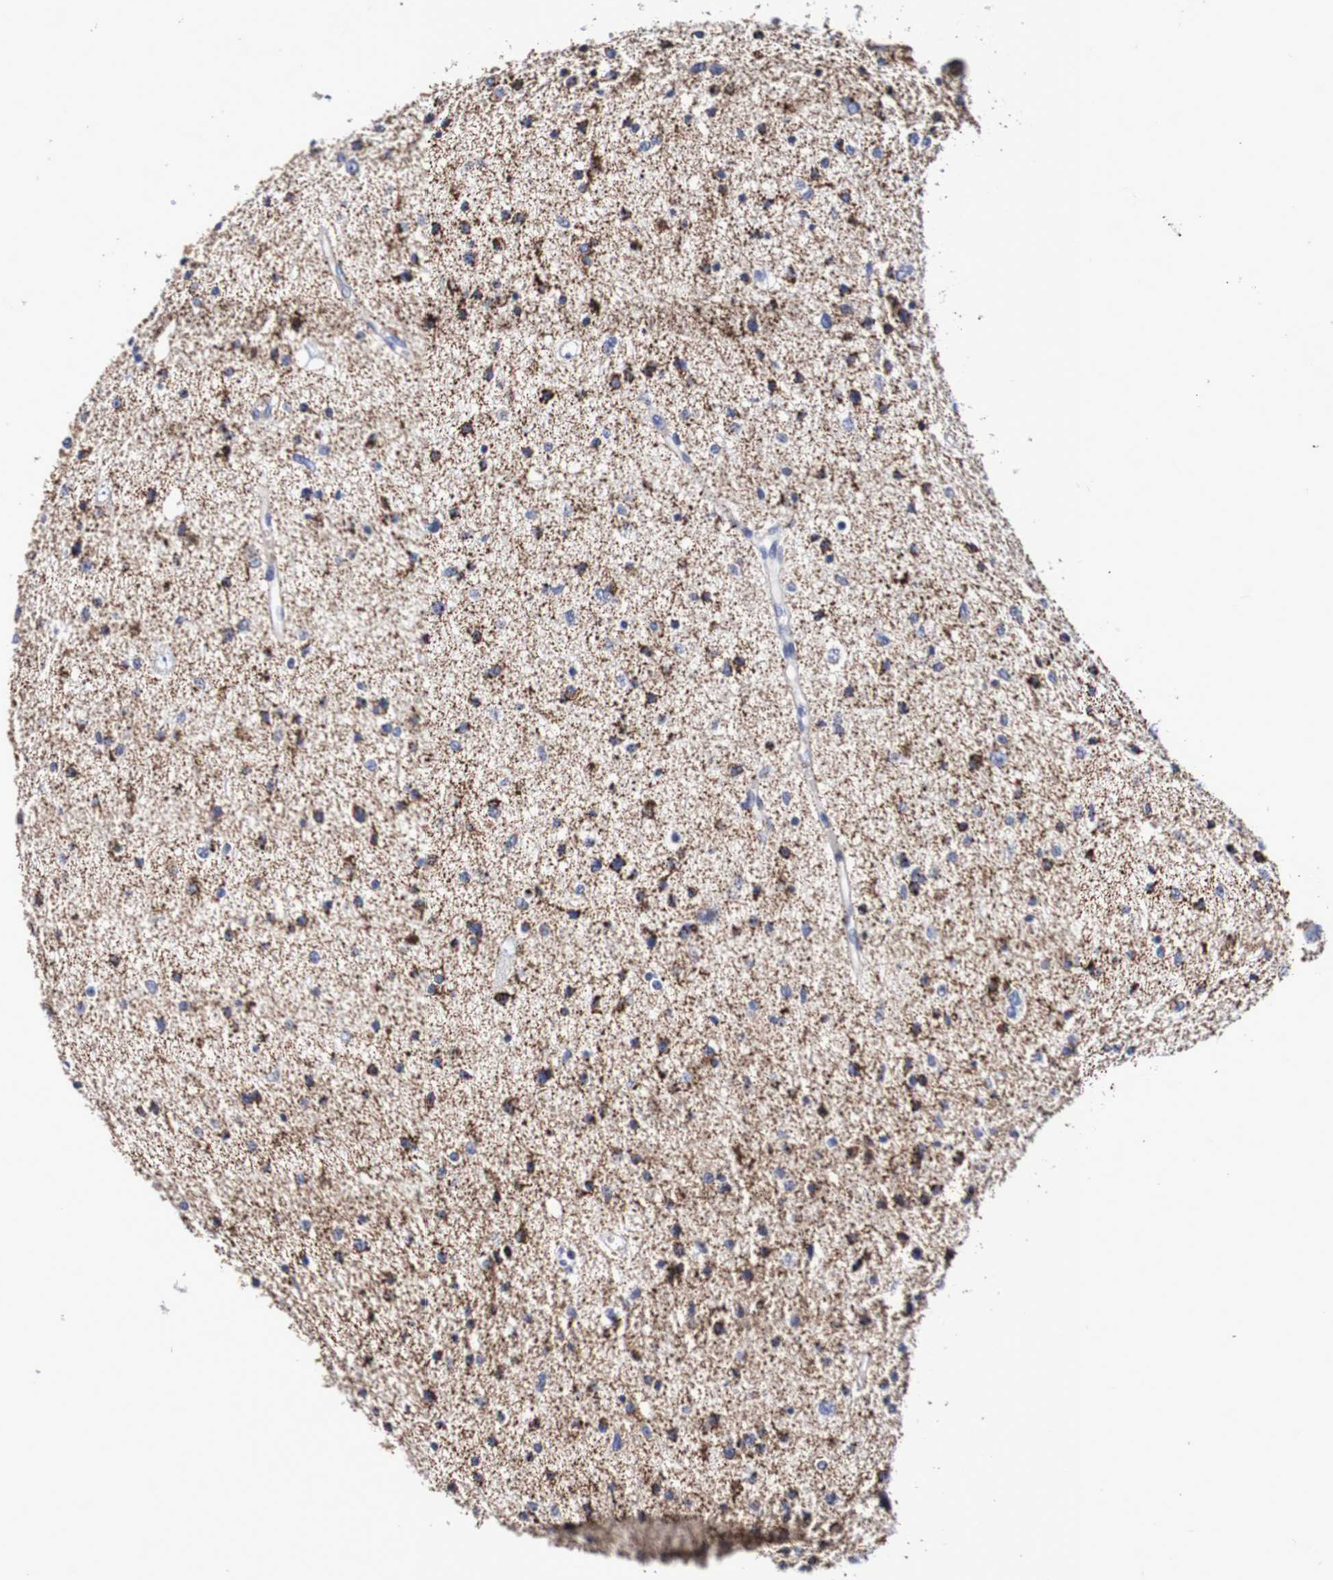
{"staining": {"intensity": "strong", "quantity": "25%-75%", "location": "cytoplasmic/membranous"}, "tissue": "glioma", "cell_type": "Tumor cells", "image_type": "cancer", "snomed": [{"axis": "morphology", "description": "Glioma, malignant, Low grade"}, {"axis": "topography", "description": "Brain"}], "caption": "This histopathology image demonstrates glioma stained with immunohistochemistry (IHC) to label a protein in brown. The cytoplasmic/membranous of tumor cells show strong positivity for the protein. Nuclei are counter-stained blue.", "gene": "WNT4", "patient": {"sex": "female", "age": 37}}